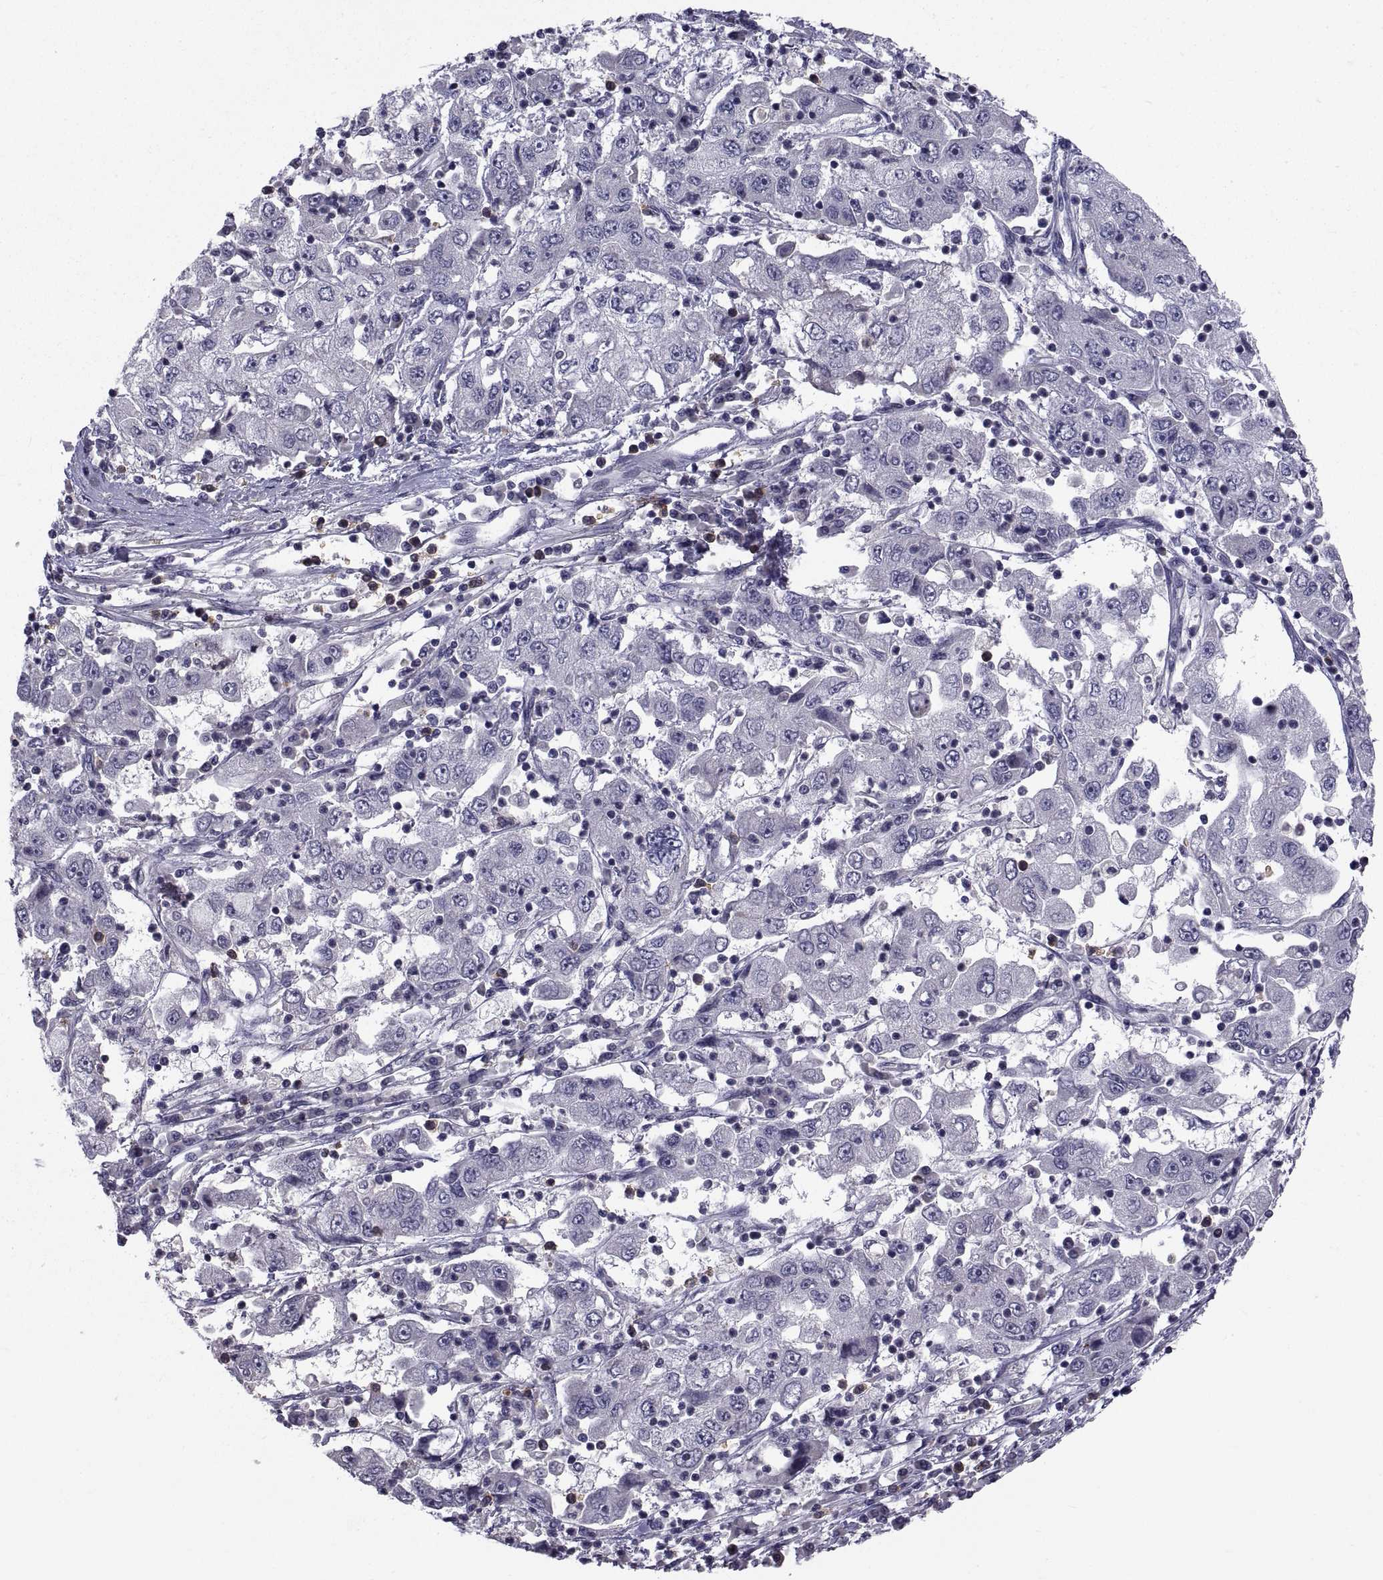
{"staining": {"intensity": "negative", "quantity": "none", "location": "none"}, "tissue": "cervical cancer", "cell_type": "Tumor cells", "image_type": "cancer", "snomed": [{"axis": "morphology", "description": "Squamous cell carcinoma, NOS"}, {"axis": "topography", "description": "Cervix"}], "caption": "High magnification brightfield microscopy of cervical cancer (squamous cell carcinoma) stained with DAB (brown) and counterstained with hematoxylin (blue): tumor cells show no significant expression.", "gene": "NPTX2", "patient": {"sex": "female", "age": 36}}